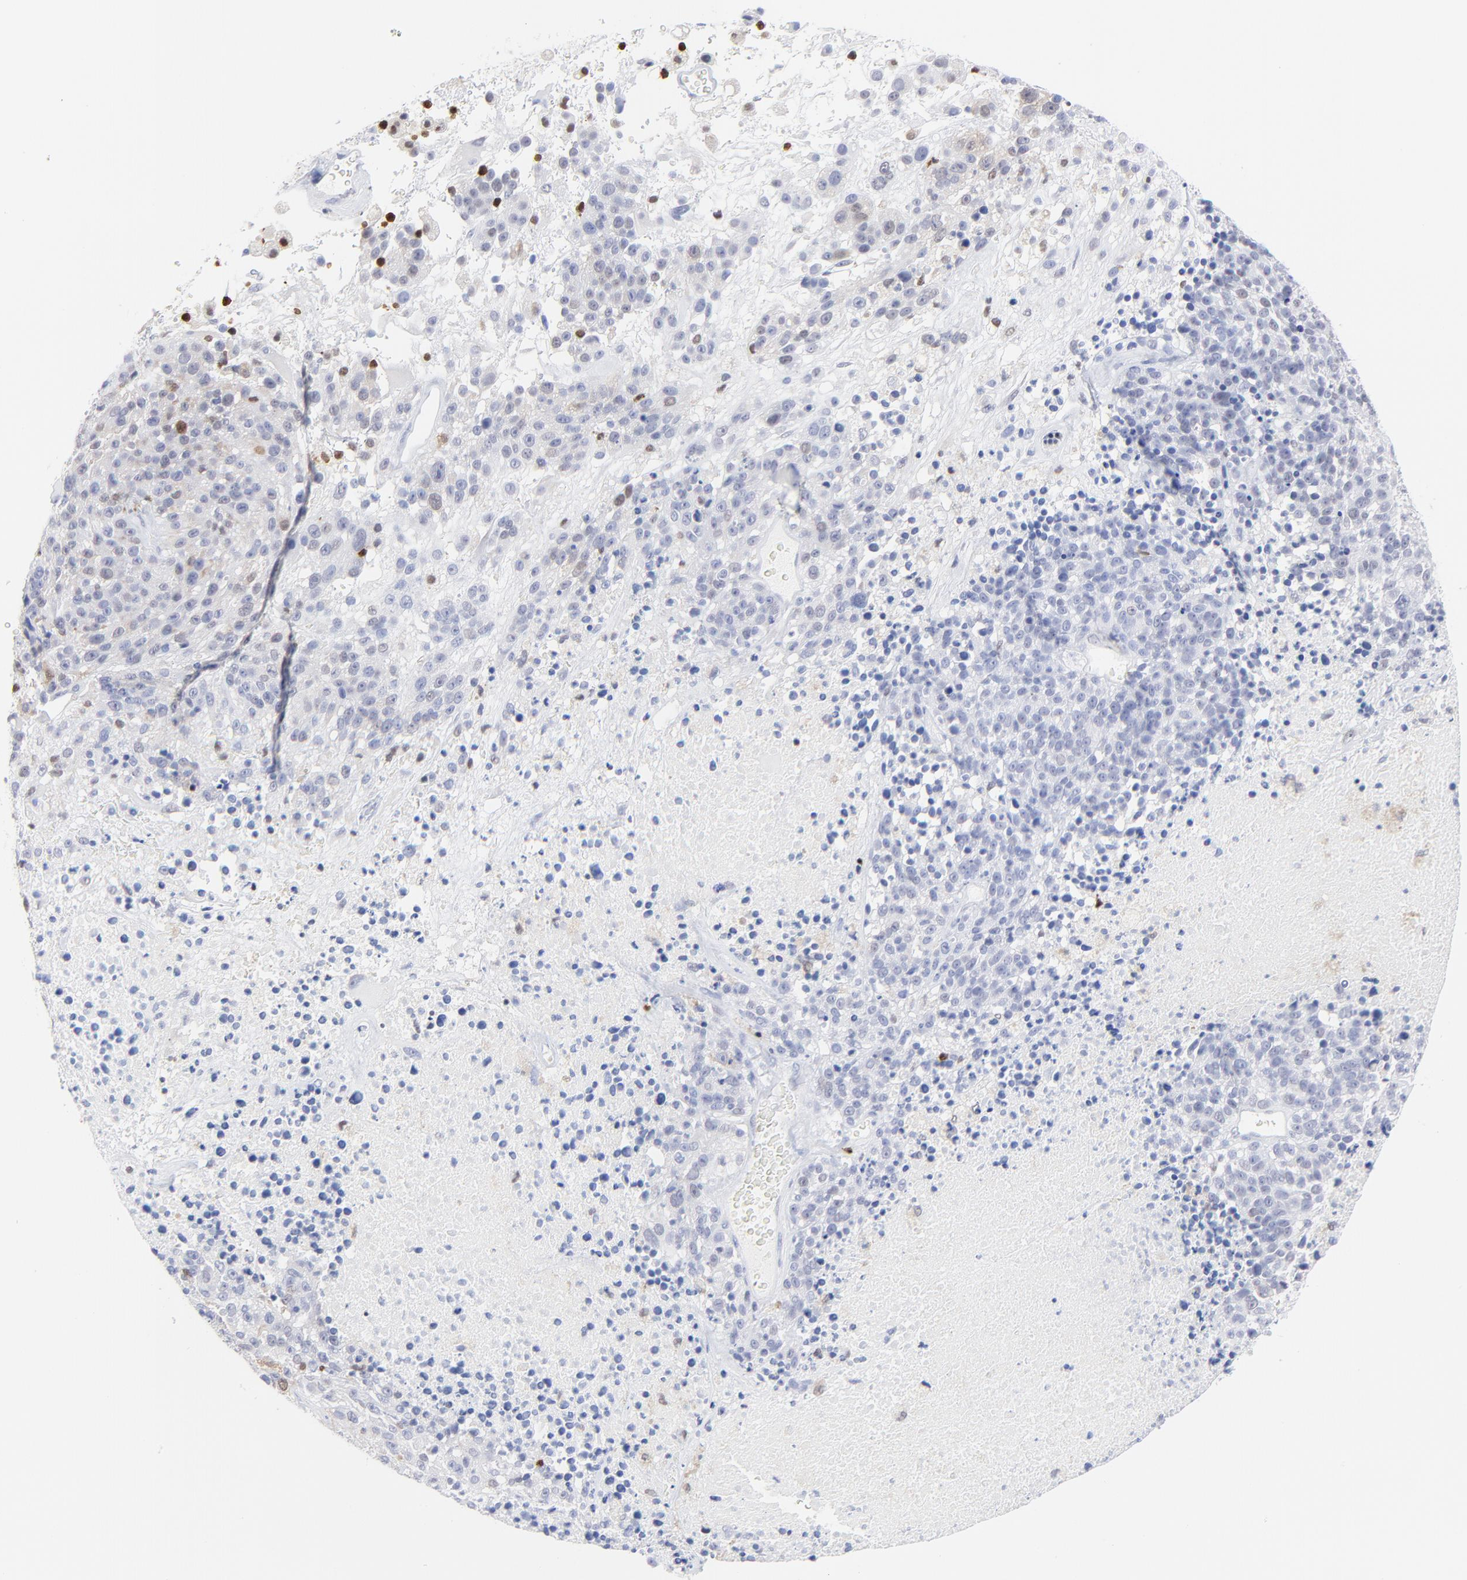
{"staining": {"intensity": "weak", "quantity": "<25%", "location": "cytoplasmic/membranous"}, "tissue": "melanoma", "cell_type": "Tumor cells", "image_type": "cancer", "snomed": [{"axis": "morphology", "description": "Malignant melanoma, Metastatic site"}, {"axis": "topography", "description": "Cerebral cortex"}], "caption": "Immunohistochemistry micrograph of neoplastic tissue: human malignant melanoma (metastatic site) stained with DAB (3,3'-diaminobenzidine) exhibits no significant protein expression in tumor cells.", "gene": "ZAP70", "patient": {"sex": "female", "age": 52}}